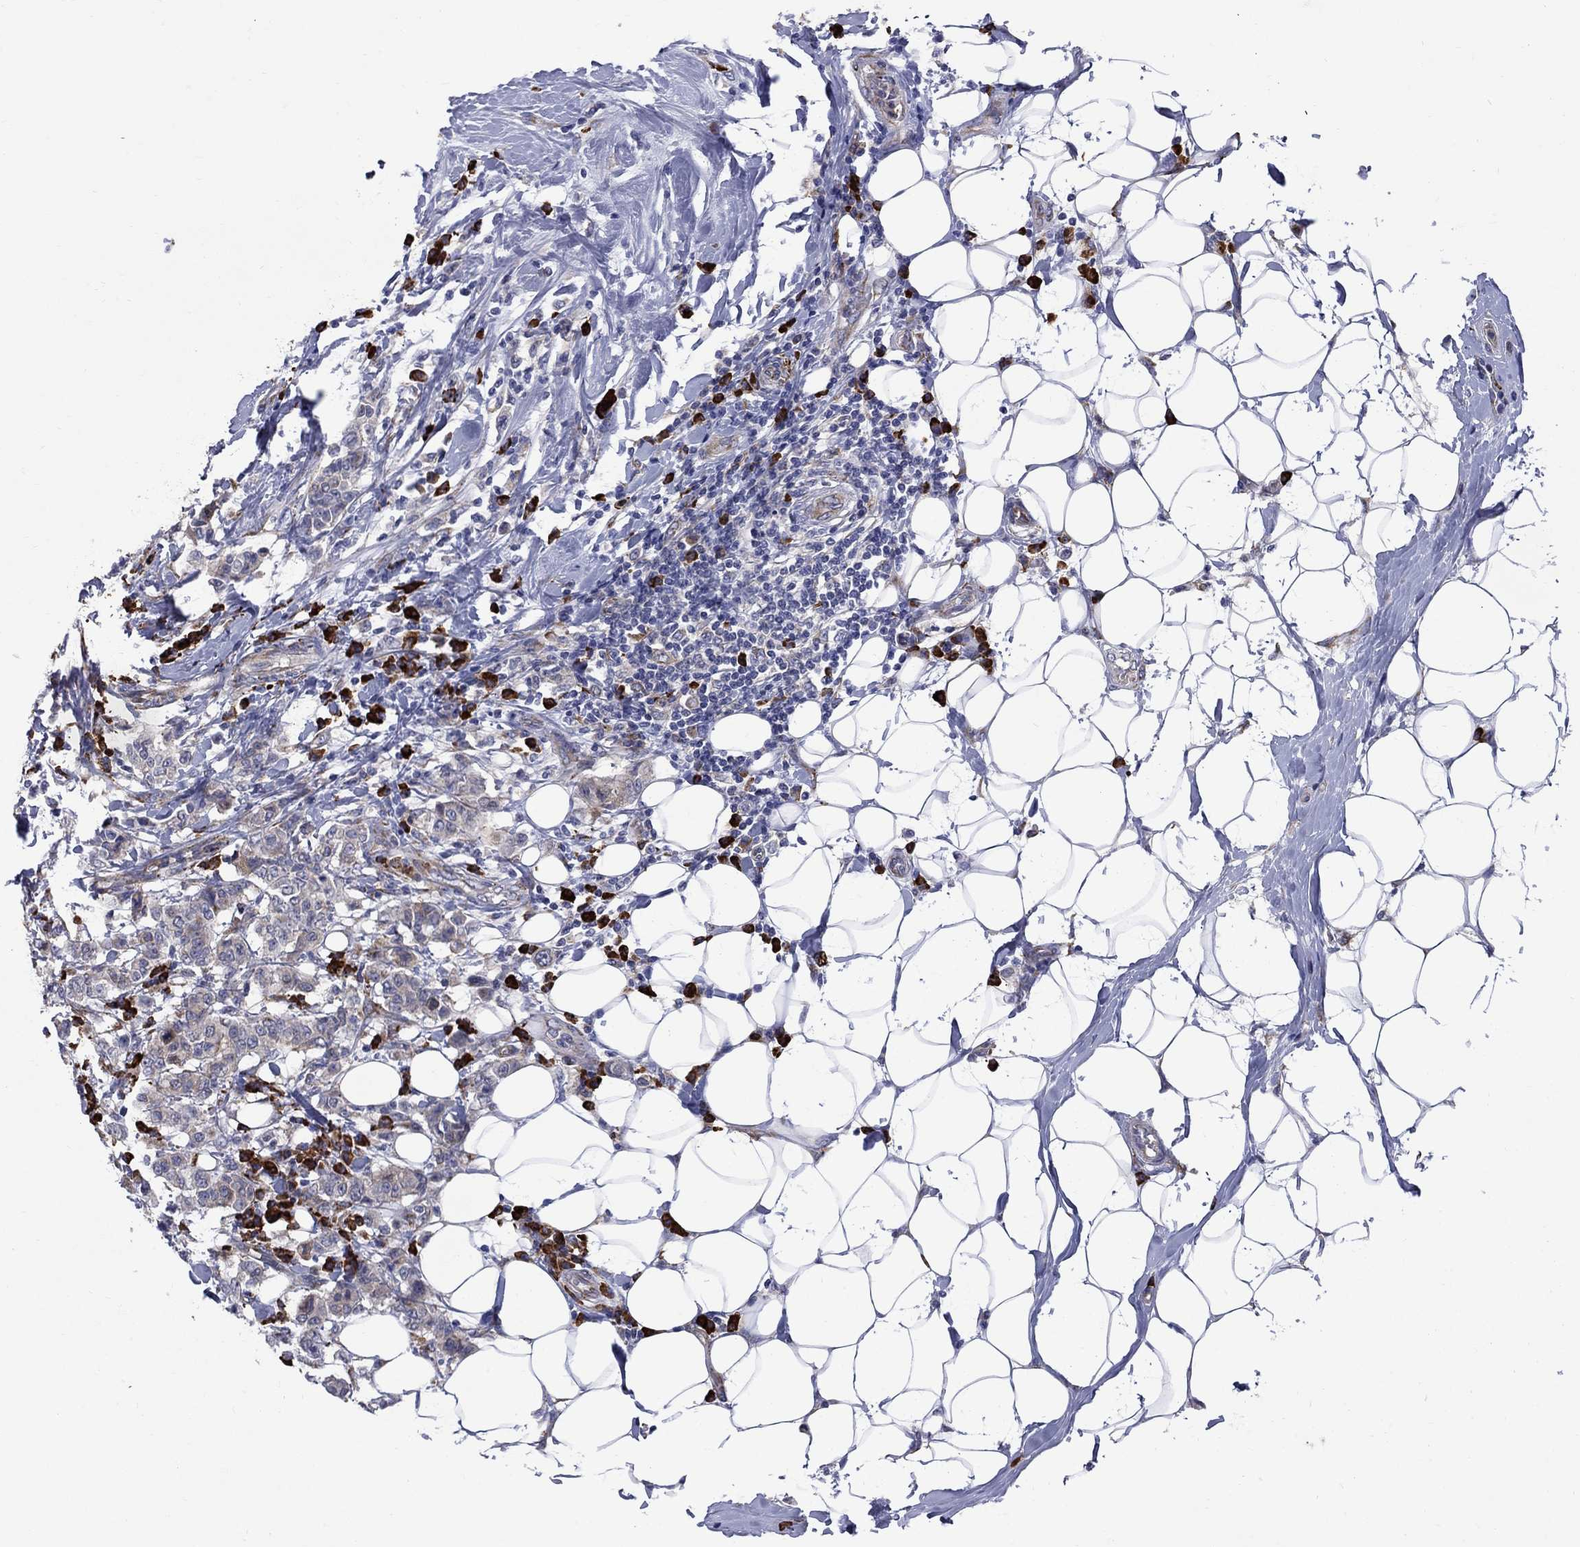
{"staining": {"intensity": "moderate", "quantity": "25%-75%", "location": "cytoplasmic/membranous"}, "tissue": "breast cancer", "cell_type": "Tumor cells", "image_type": "cancer", "snomed": [{"axis": "morphology", "description": "Duct carcinoma"}, {"axis": "topography", "description": "Breast"}], "caption": "Tumor cells show moderate cytoplasmic/membranous positivity in approximately 25%-75% of cells in breast invasive ductal carcinoma. (Stains: DAB in brown, nuclei in blue, Microscopy: brightfield microscopy at high magnification).", "gene": "ASNS", "patient": {"sex": "female", "age": 27}}